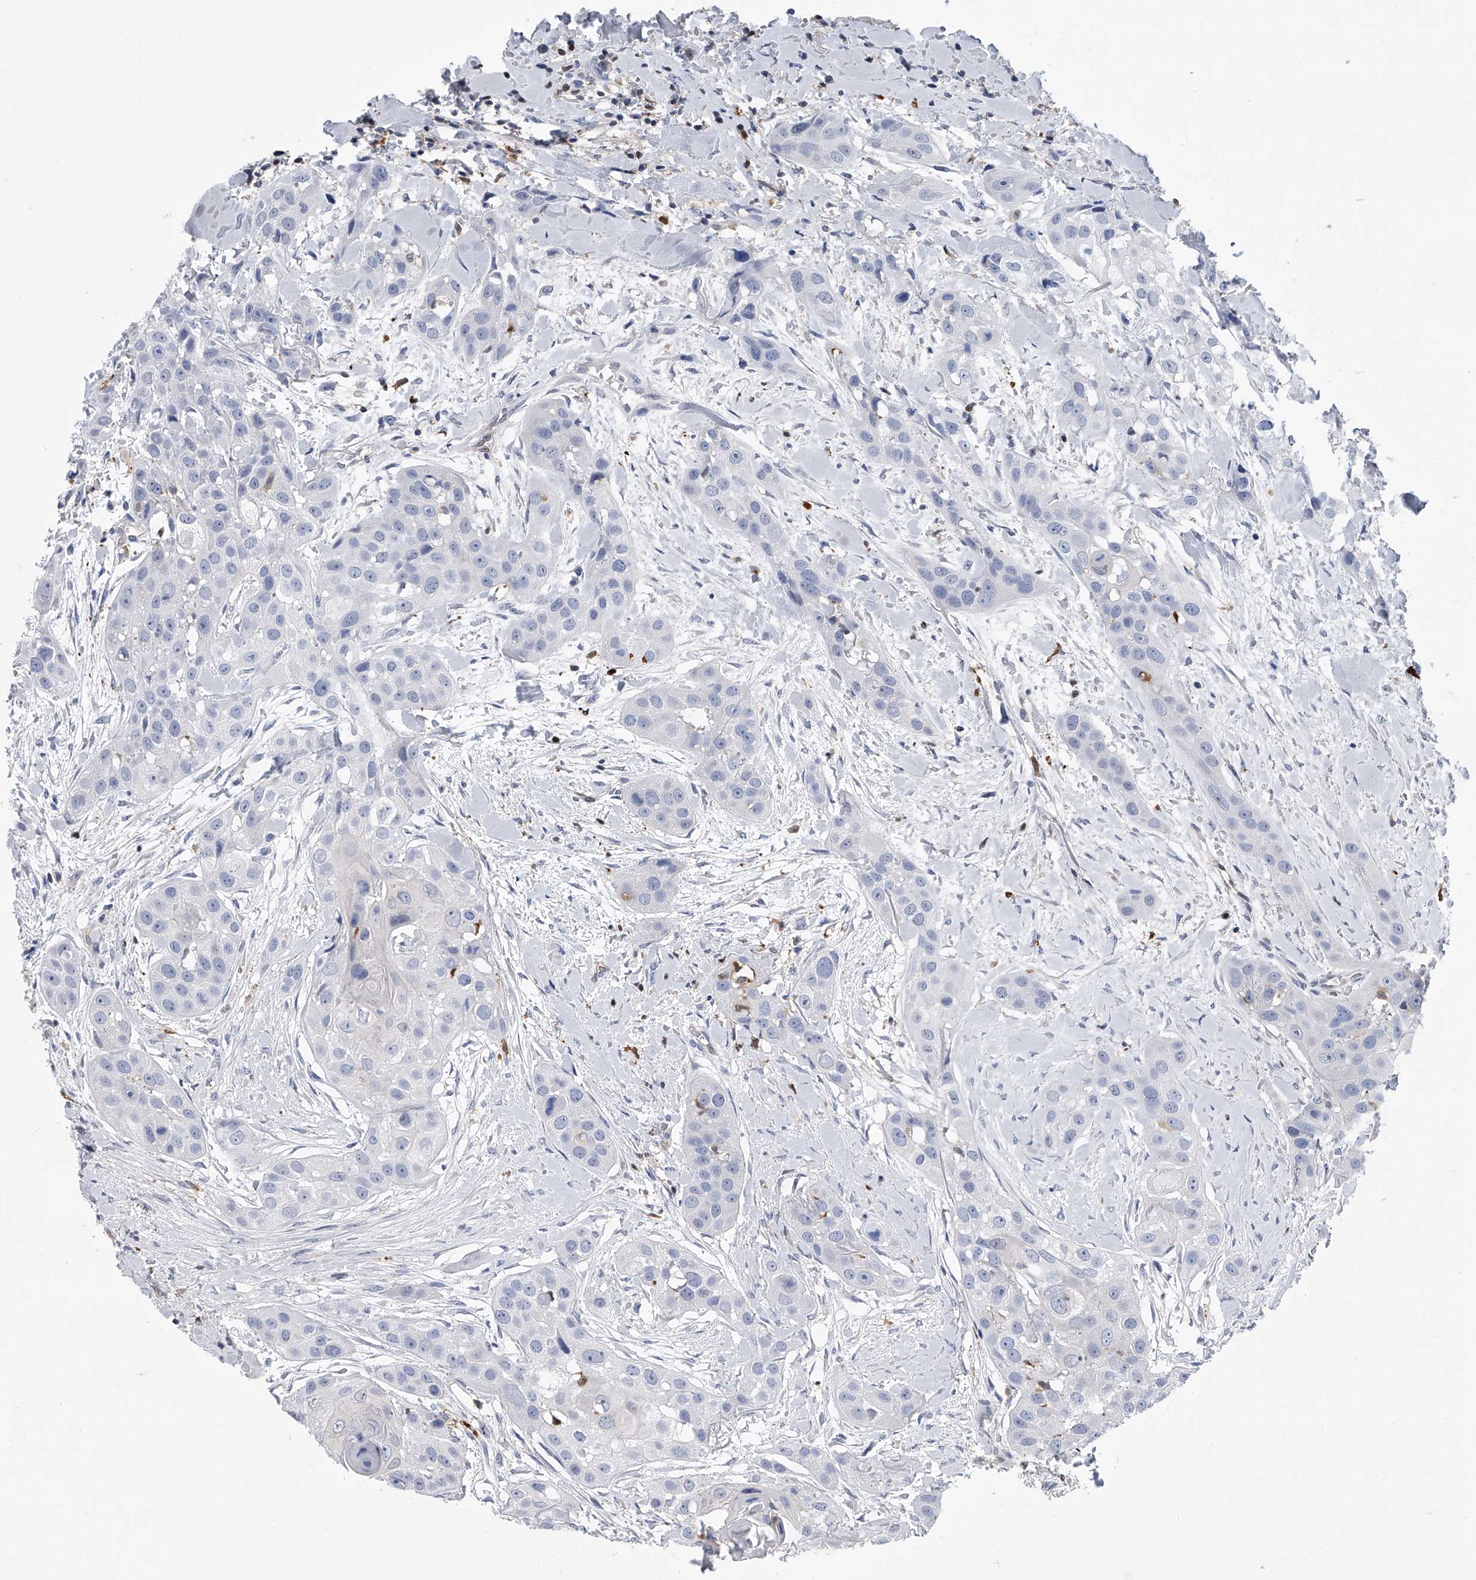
{"staining": {"intensity": "negative", "quantity": "none", "location": "none"}, "tissue": "head and neck cancer", "cell_type": "Tumor cells", "image_type": "cancer", "snomed": [{"axis": "morphology", "description": "Normal tissue, NOS"}, {"axis": "morphology", "description": "Squamous cell carcinoma, NOS"}, {"axis": "topography", "description": "Skeletal muscle"}, {"axis": "topography", "description": "Head-Neck"}], "caption": "Tumor cells show no significant protein positivity in head and neck cancer (squamous cell carcinoma).", "gene": "SERPINB9", "patient": {"sex": "male", "age": 51}}